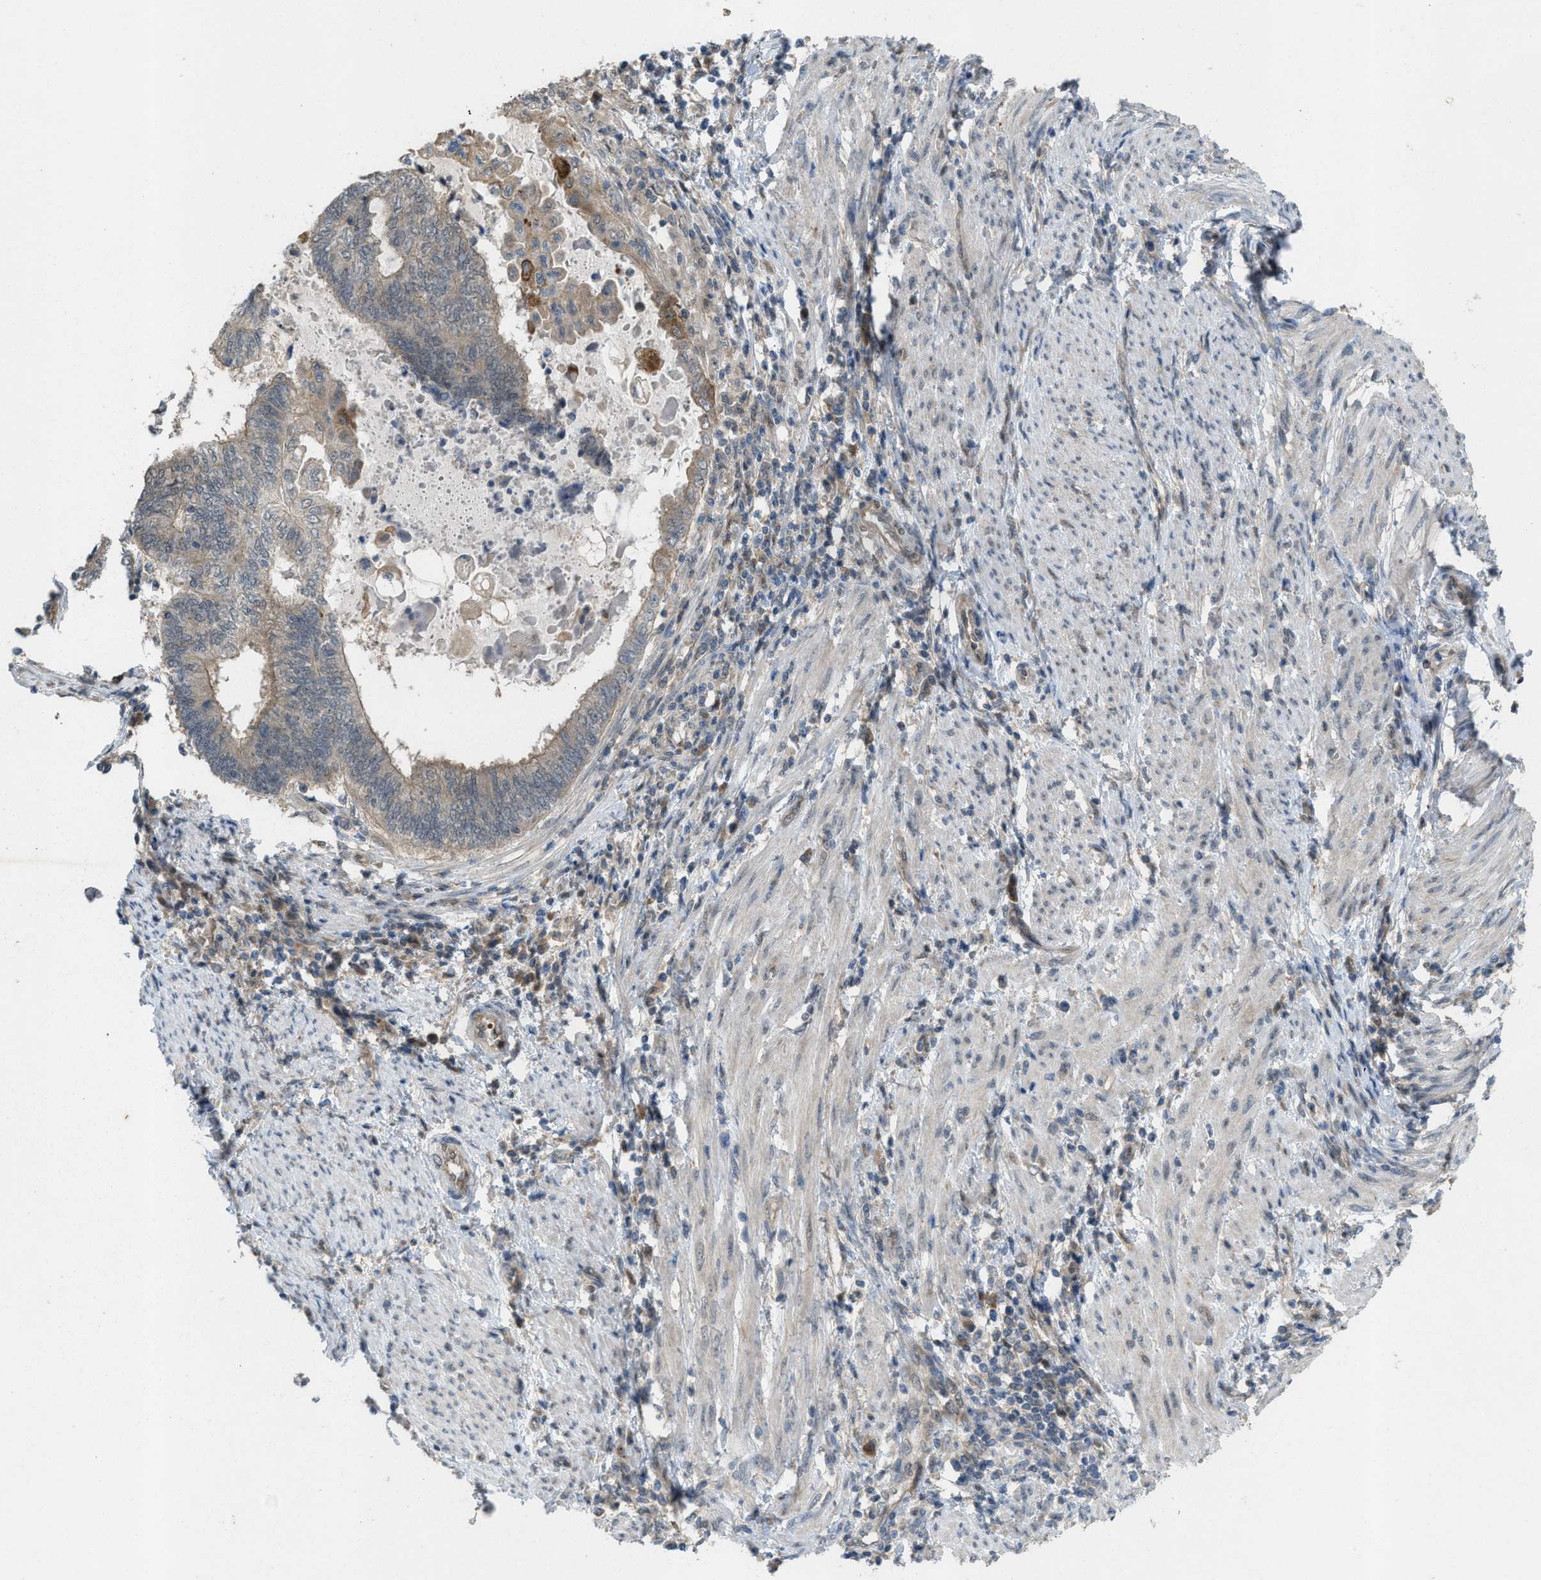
{"staining": {"intensity": "weak", "quantity": "<25%", "location": "cytoplasmic/membranous"}, "tissue": "endometrial cancer", "cell_type": "Tumor cells", "image_type": "cancer", "snomed": [{"axis": "morphology", "description": "Adenocarcinoma, NOS"}, {"axis": "topography", "description": "Uterus"}, {"axis": "topography", "description": "Endometrium"}], "caption": "High magnification brightfield microscopy of endometrial cancer stained with DAB (3,3'-diaminobenzidine) (brown) and counterstained with hematoxylin (blue): tumor cells show no significant expression. Brightfield microscopy of immunohistochemistry (IHC) stained with DAB (3,3'-diaminobenzidine) (brown) and hematoxylin (blue), captured at high magnification.", "gene": "PLAA", "patient": {"sex": "female", "age": 70}}